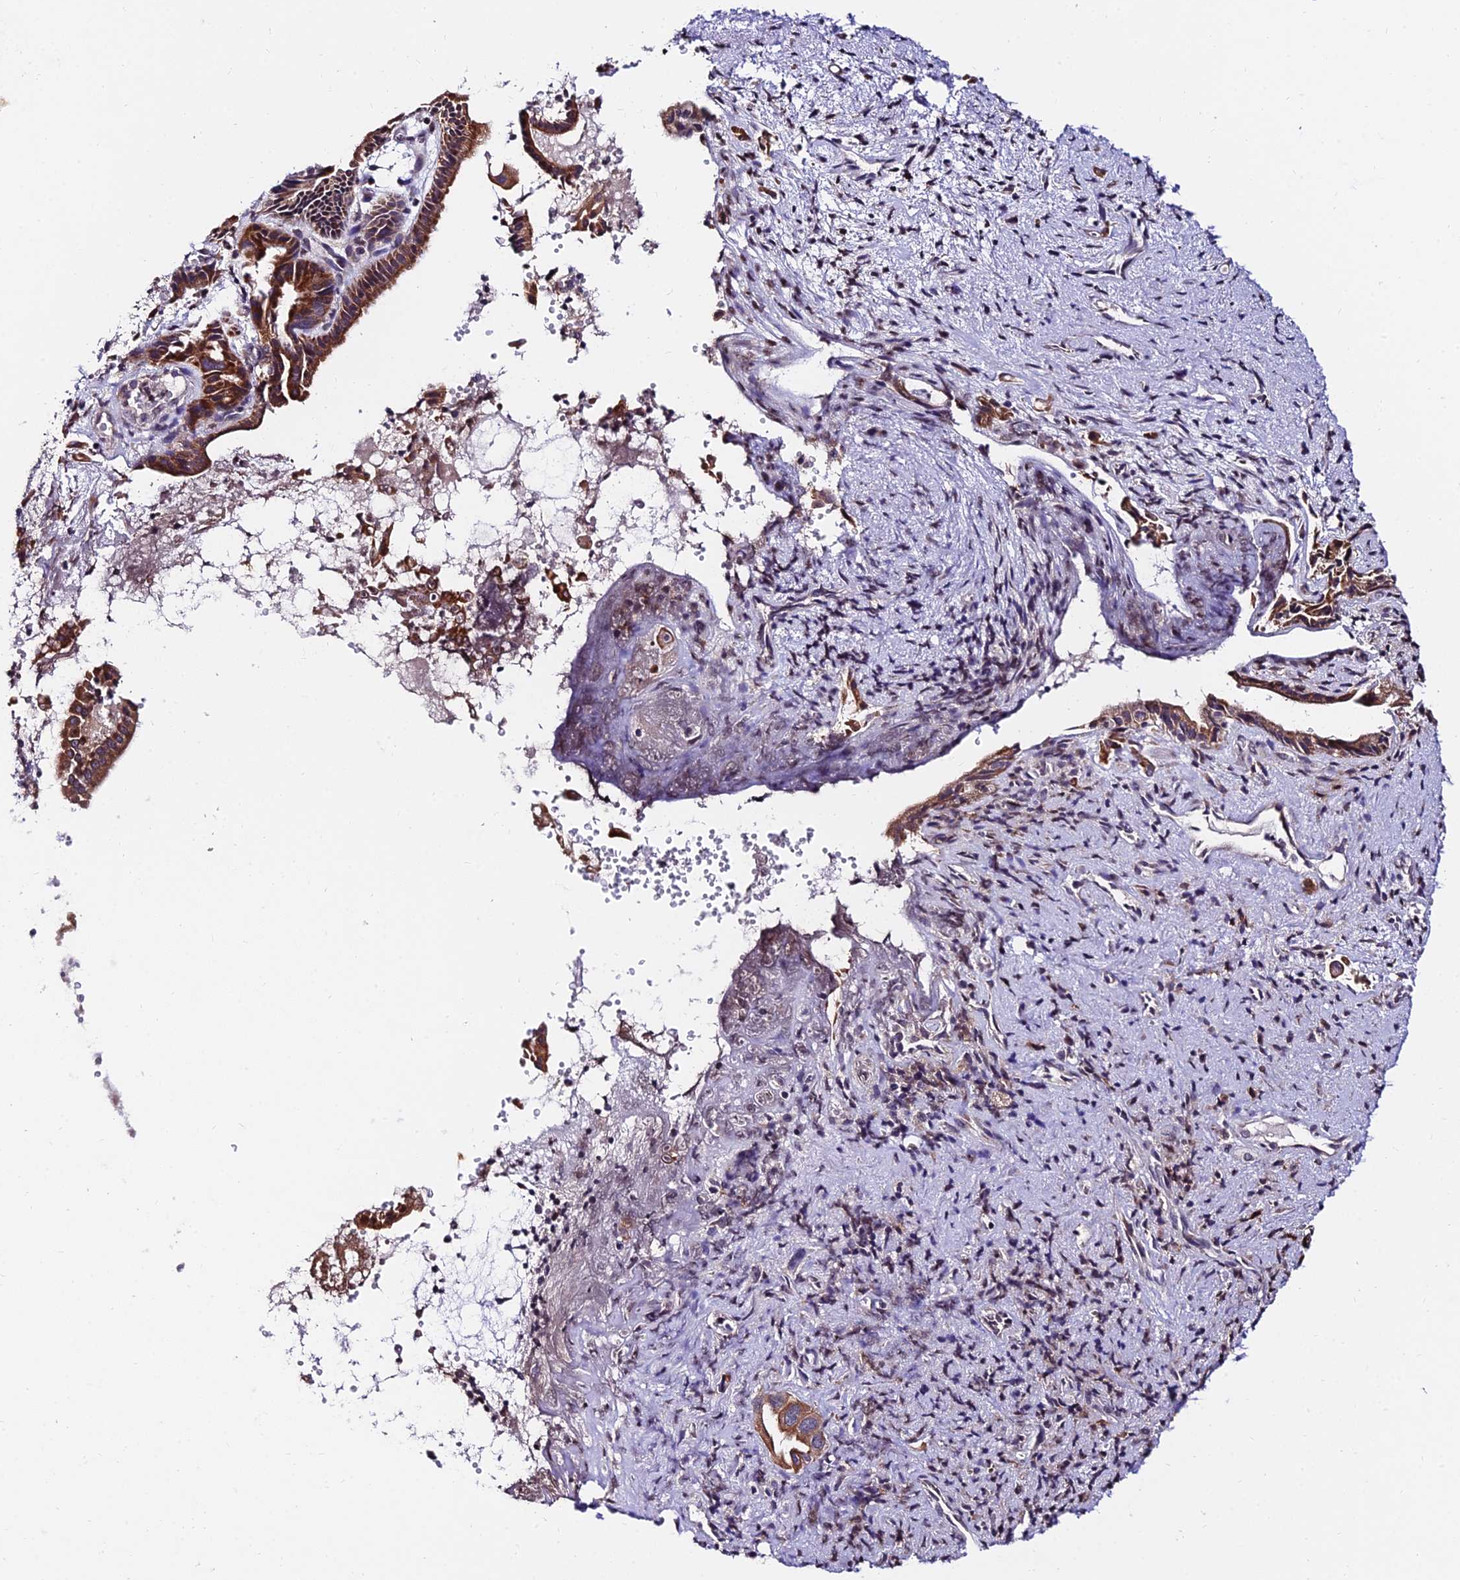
{"staining": {"intensity": "moderate", "quantity": ">75%", "location": "cytoplasmic/membranous"}, "tissue": "pancreatic cancer", "cell_type": "Tumor cells", "image_type": "cancer", "snomed": [{"axis": "morphology", "description": "Adenocarcinoma, NOS"}, {"axis": "topography", "description": "Pancreas"}], "caption": "This is a histology image of immunohistochemistry staining of pancreatic cancer (adenocarcinoma), which shows moderate staining in the cytoplasmic/membranous of tumor cells.", "gene": "CDNF", "patient": {"sex": "female", "age": 77}}